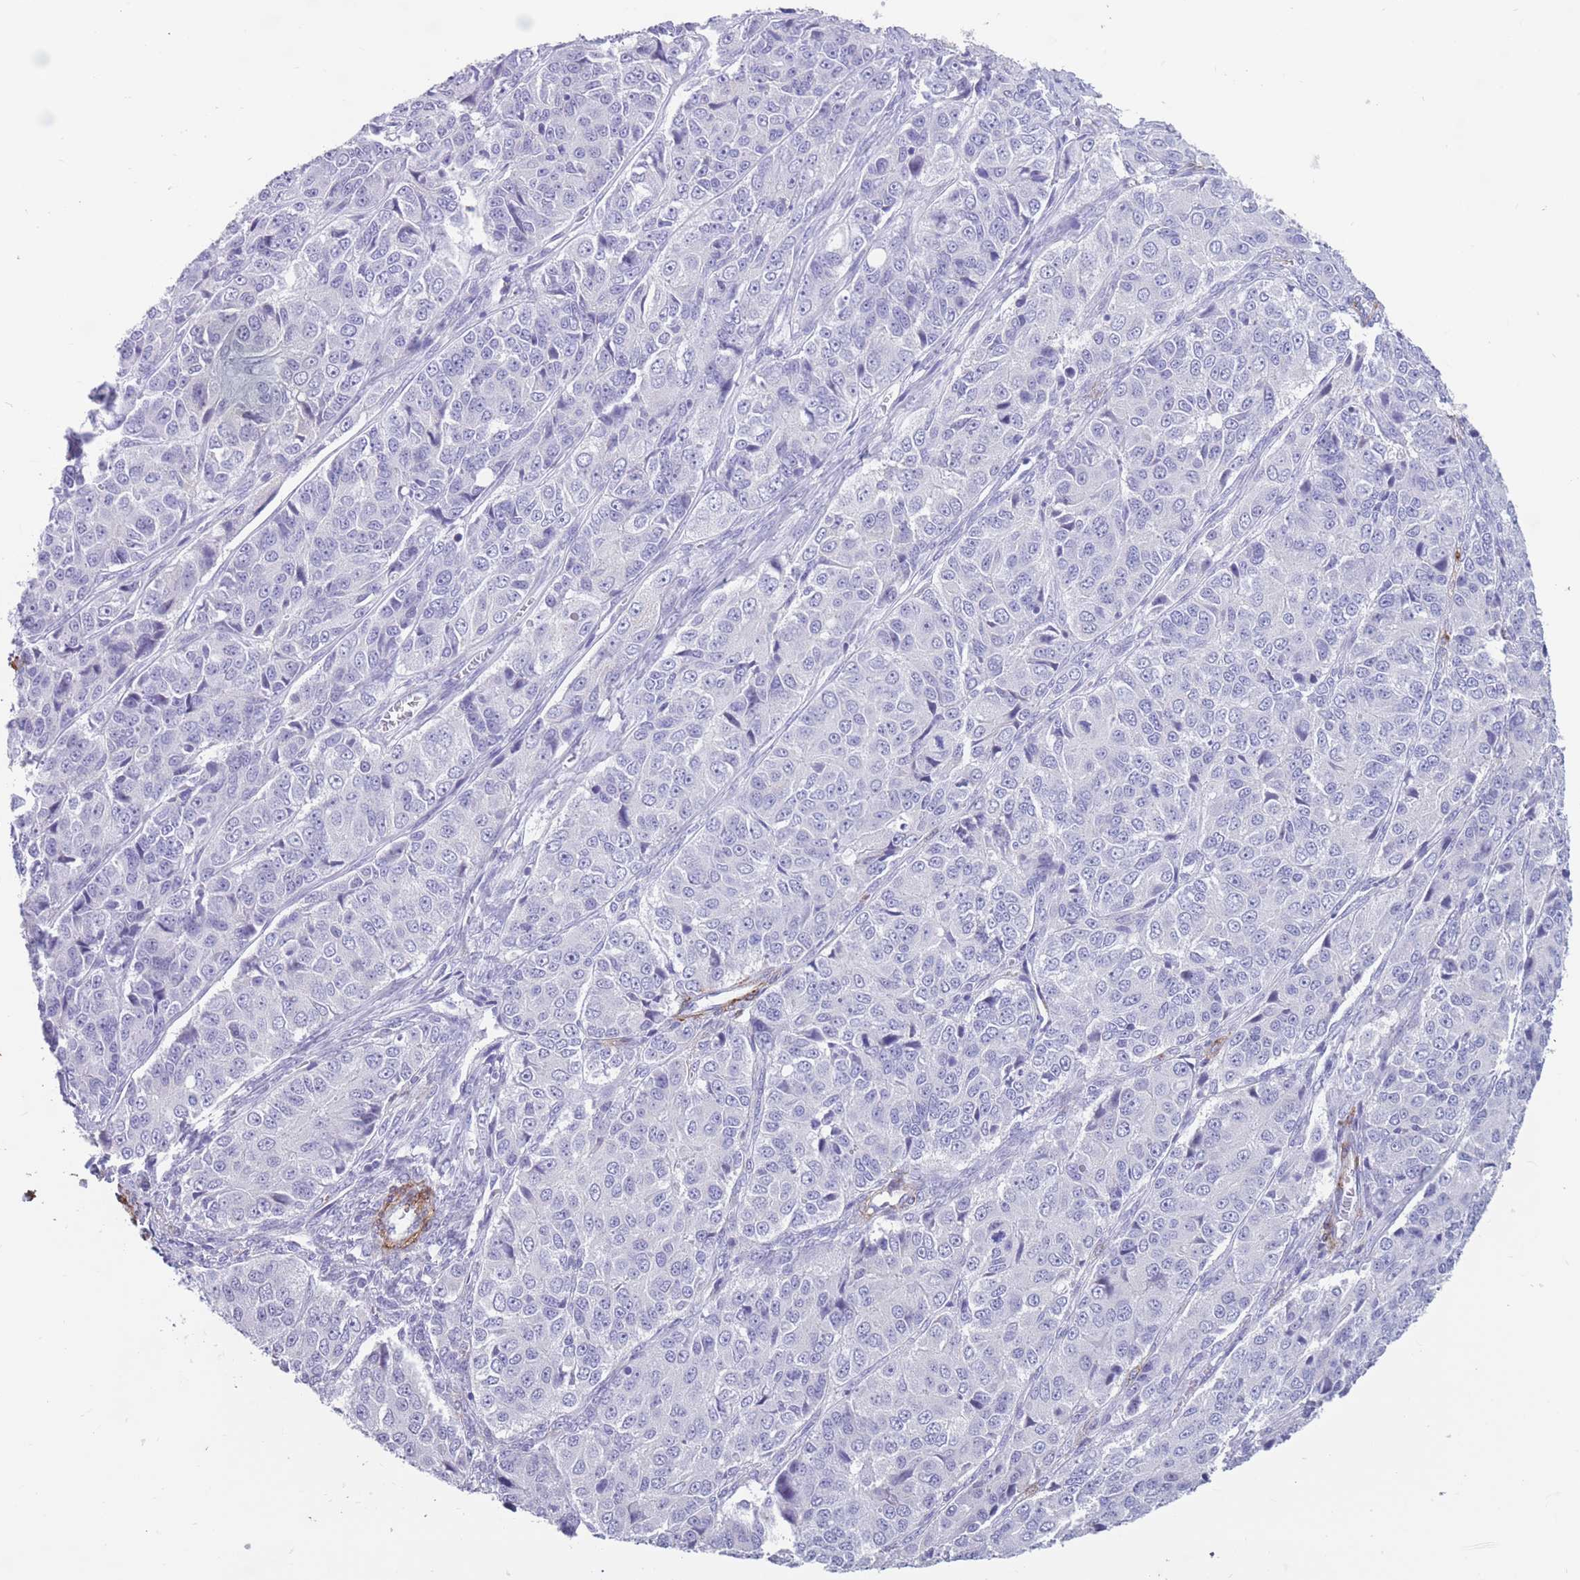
{"staining": {"intensity": "negative", "quantity": "none", "location": "none"}, "tissue": "ovarian cancer", "cell_type": "Tumor cells", "image_type": "cancer", "snomed": [{"axis": "morphology", "description": "Carcinoma, endometroid"}, {"axis": "topography", "description": "Ovary"}], "caption": "This micrograph is of ovarian endometroid carcinoma stained with IHC to label a protein in brown with the nuclei are counter-stained blue. There is no expression in tumor cells.", "gene": "DPYD", "patient": {"sex": "female", "age": 51}}